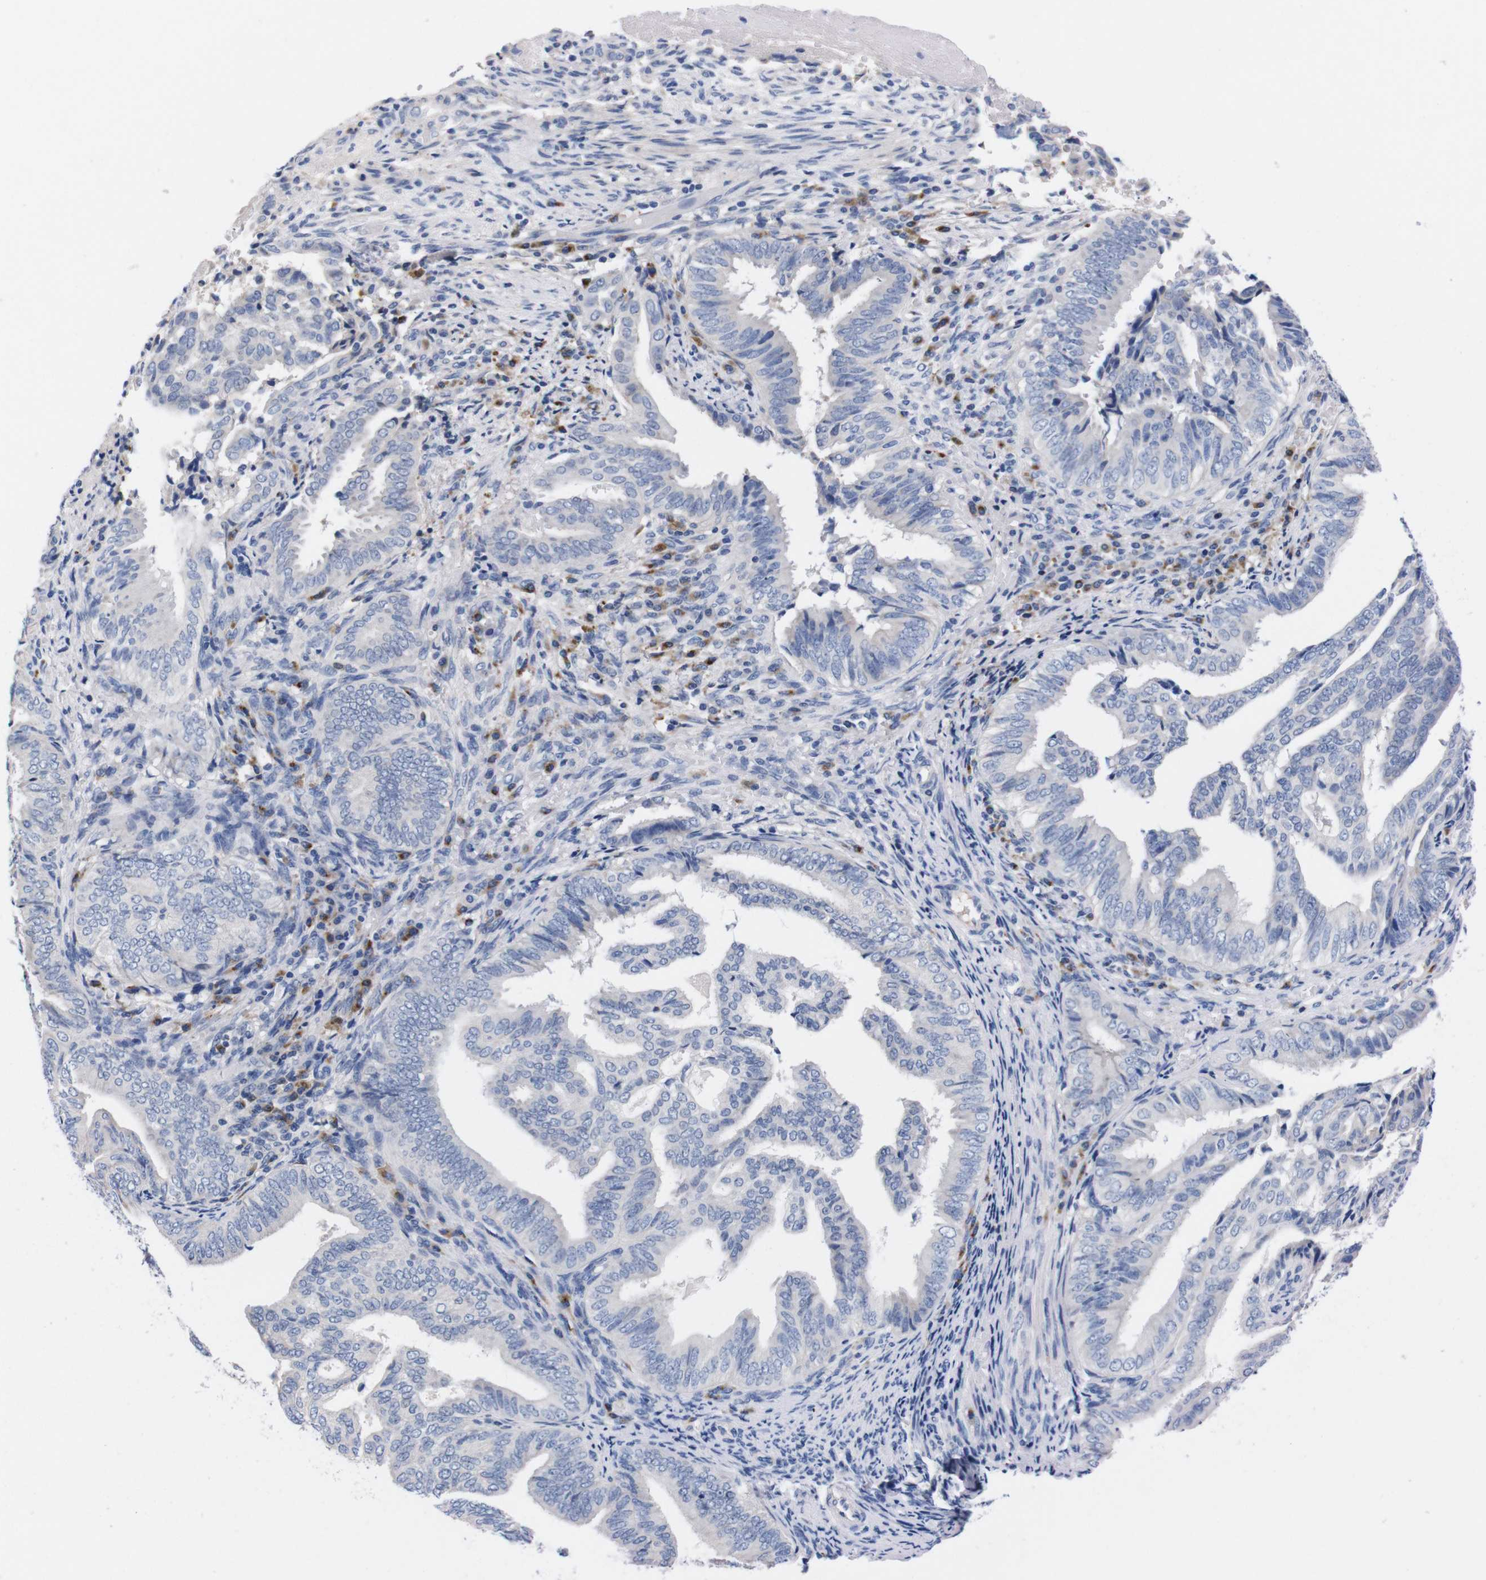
{"staining": {"intensity": "negative", "quantity": "none", "location": "none"}, "tissue": "endometrial cancer", "cell_type": "Tumor cells", "image_type": "cancer", "snomed": [{"axis": "morphology", "description": "Adenocarcinoma, NOS"}, {"axis": "topography", "description": "Endometrium"}], "caption": "DAB immunohistochemical staining of adenocarcinoma (endometrial) shows no significant positivity in tumor cells.", "gene": "FAM210A", "patient": {"sex": "female", "age": 58}}